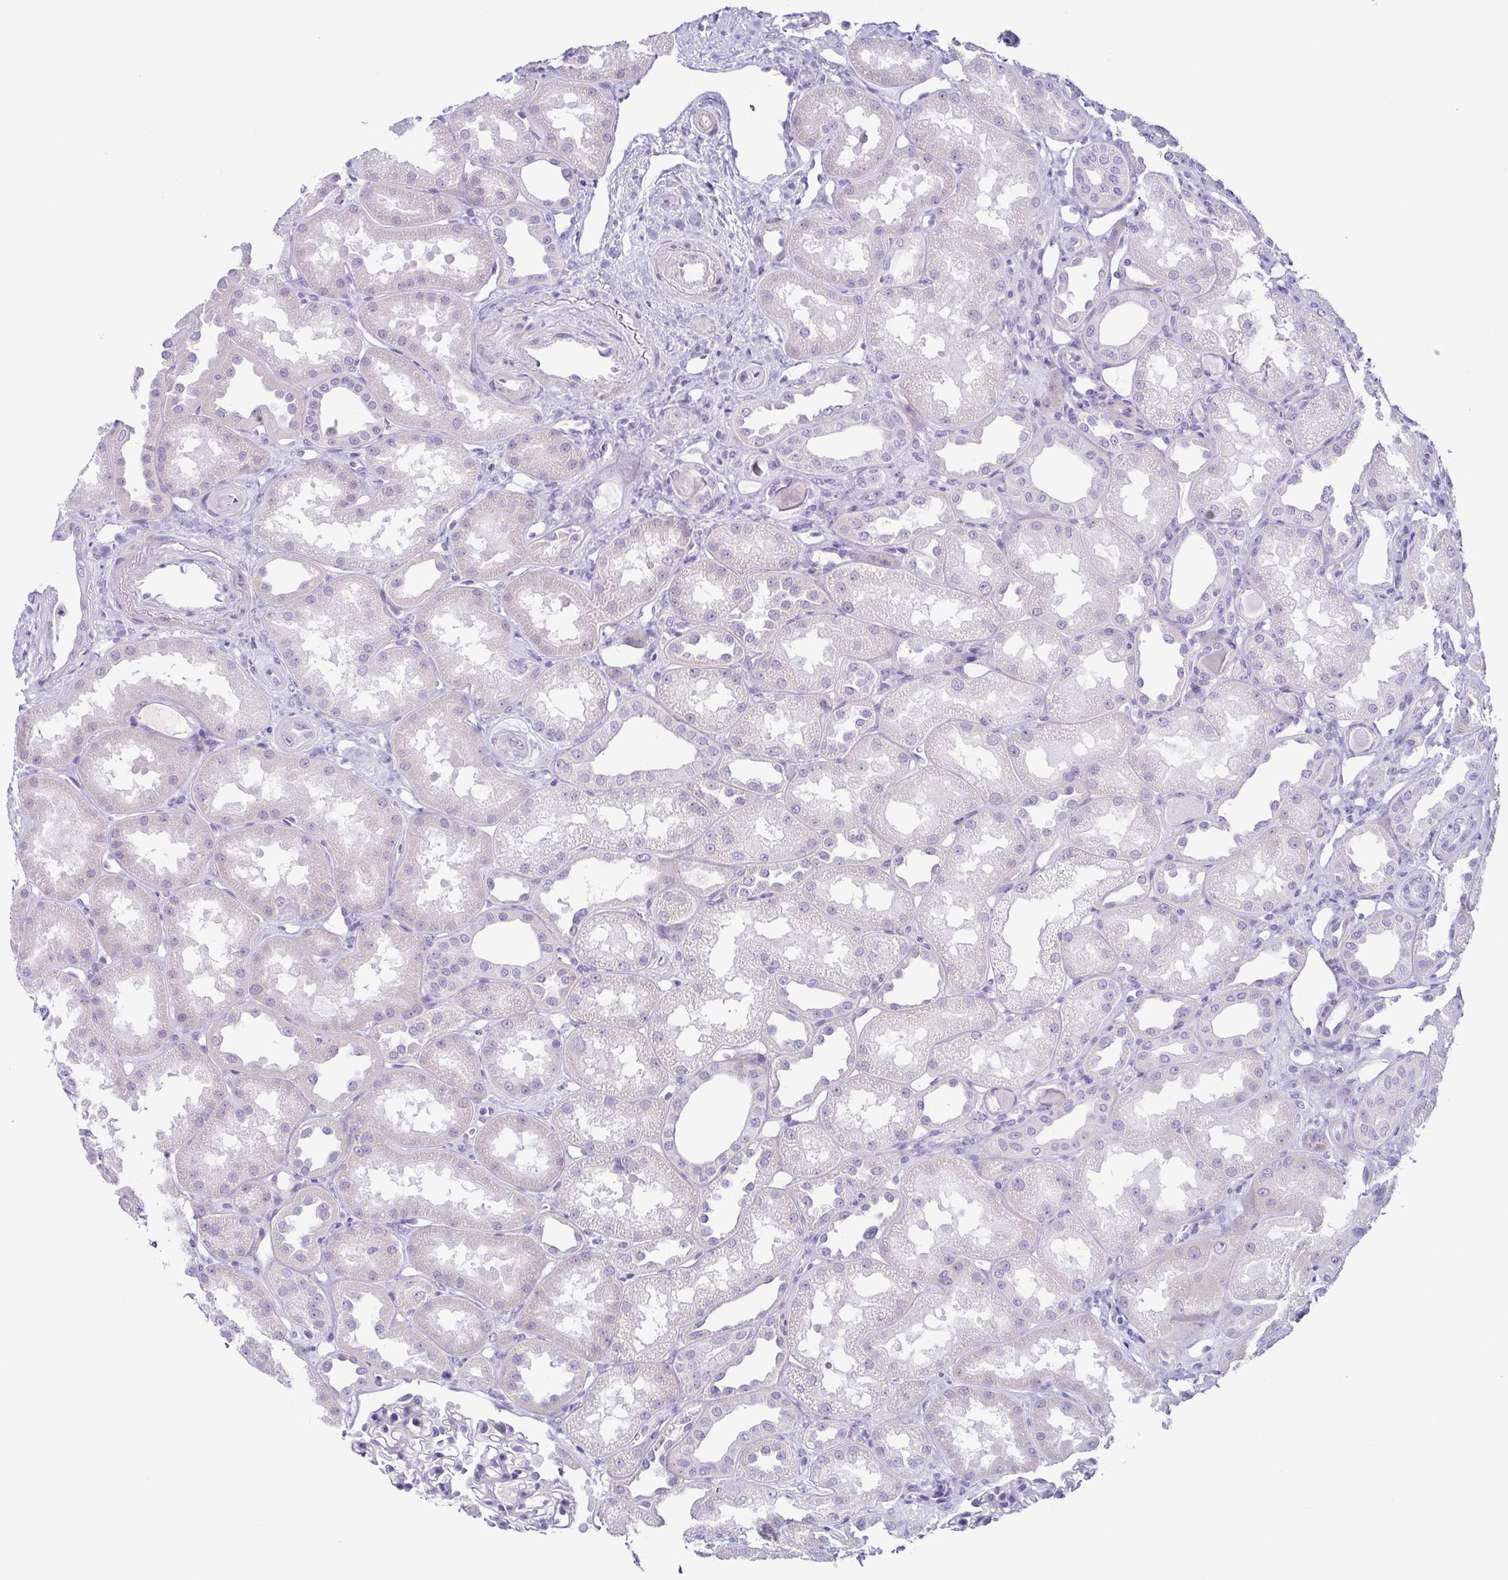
{"staining": {"intensity": "negative", "quantity": "none", "location": "none"}, "tissue": "kidney", "cell_type": "Cells in glomeruli", "image_type": "normal", "snomed": [{"axis": "morphology", "description": "Normal tissue, NOS"}, {"axis": "topography", "description": "Kidney"}], "caption": "Image shows no protein expression in cells in glomeruli of unremarkable kidney. Brightfield microscopy of immunohistochemistry stained with DAB (brown) and hematoxylin (blue), captured at high magnification.", "gene": "TERT", "patient": {"sex": "male", "age": 61}}